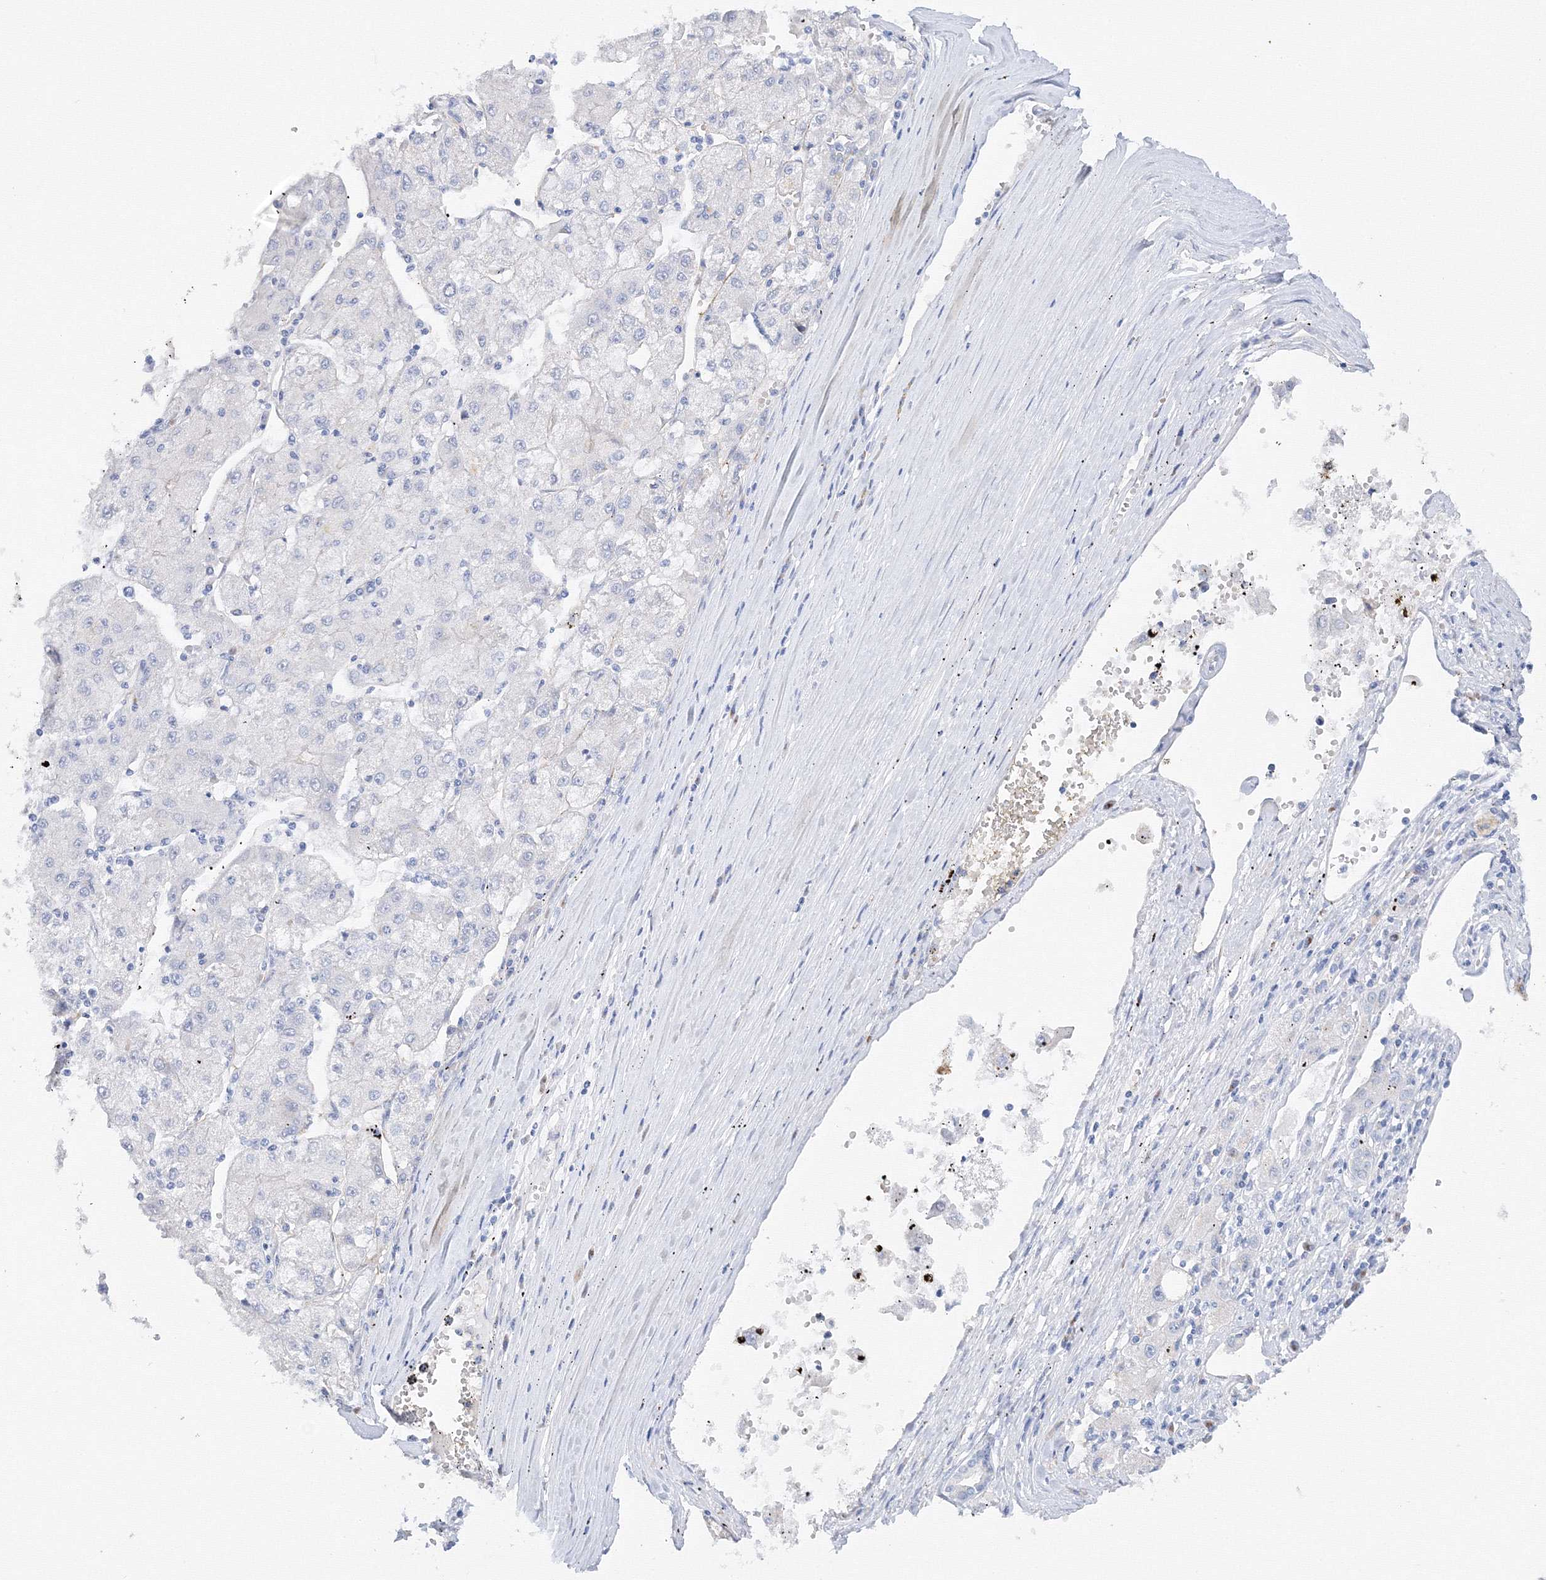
{"staining": {"intensity": "negative", "quantity": "none", "location": "none"}, "tissue": "liver cancer", "cell_type": "Tumor cells", "image_type": "cancer", "snomed": [{"axis": "morphology", "description": "Carcinoma, Hepatocellular, NOS"}, {"axis": "topography", "description": "Liver"}], "caption": "This is a micrograph of IHC staining of liver cancer (hepatocellular carcinoma), which shows no expression in tumor cells. The staining was performed using DAB to visualize the protein expression in brown, while the nuclei were stained in blue with hematoxylin (Magnification: 20x).", "gene": "TAMM41", "patient": {"sex": "male", "age": 72}}